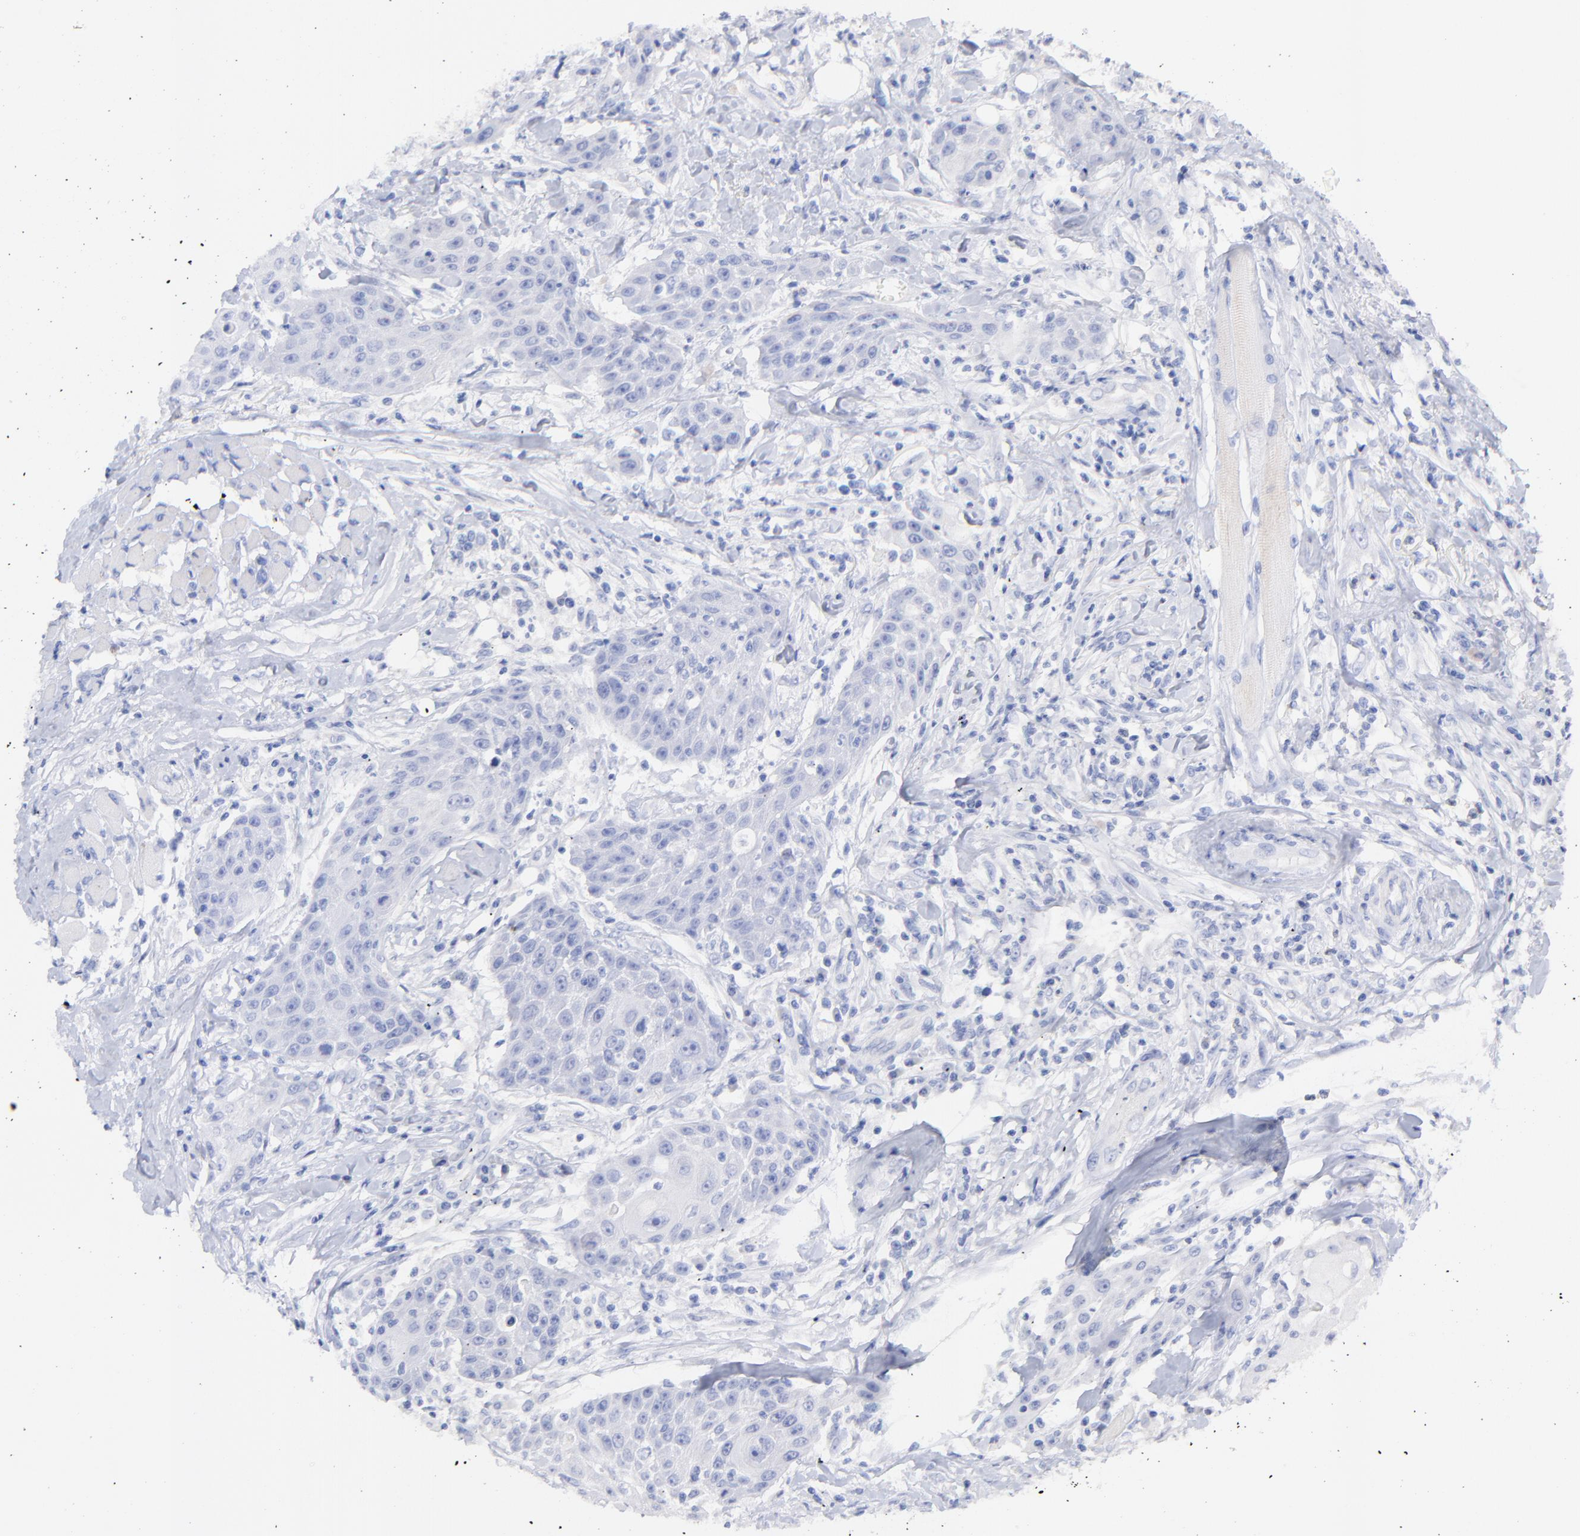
{"staining": {"intensity": "negative", "quantity": "none", "location": "none"}, "tissue": "head and neck cancer", "cell_type": "Tumor cells", "image_type": "cancer", "snomed": [{"axis": "morphology", "description": "Squamous cell carcinoma, NOS"}, {"axis": "topography", "description": "Oral tissue"}, {"axis": "topography", "description": "Head-Neck"}], "caption": "This is an immunohistochemistry histopathology image of head and neck cancer. There is no staining in tumor cells.", "gene": "CFAP57", "patient": {"sex": "female", "age": 82}}